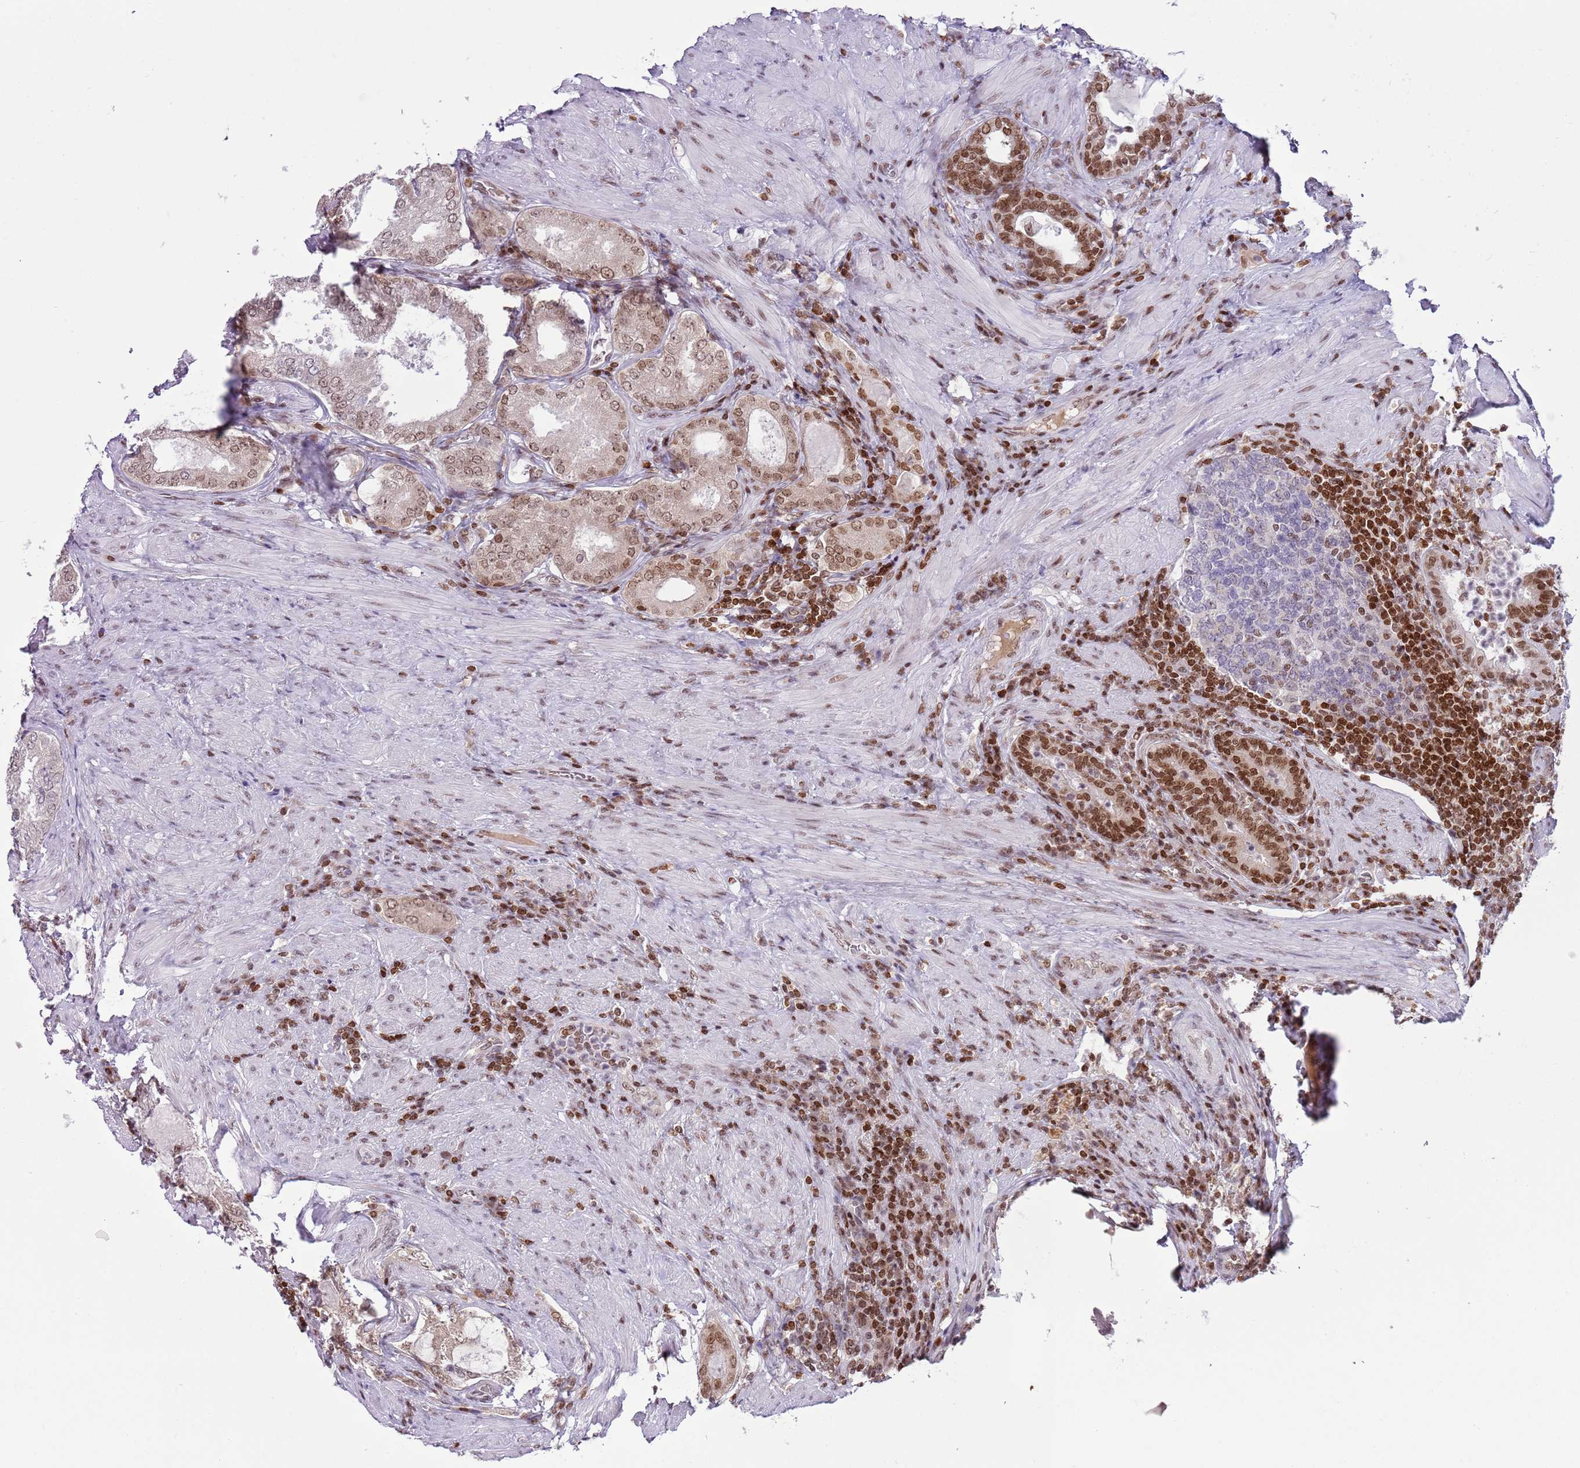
{"staining": {"intensity": "moderate", "quantity": "25%-75%", "location": "nuclear"}, "tissue": "prostate cancer", "cell_type": "Tumor cells", "image_type": "cancer", "snomed": [{"axis": "morphology", "description": "Adenocarcinoma, Low grade"}, {"axis": "topography", "description": "Prostate"}], "caption": "The immunohistochemical stain highlights moderate nuclear expression in tumor cells of adenocarcinoma (low-grade) (prostate) tissue.", "gene": "SELENOH", "patient": {"sex": "male", "age": 68}}